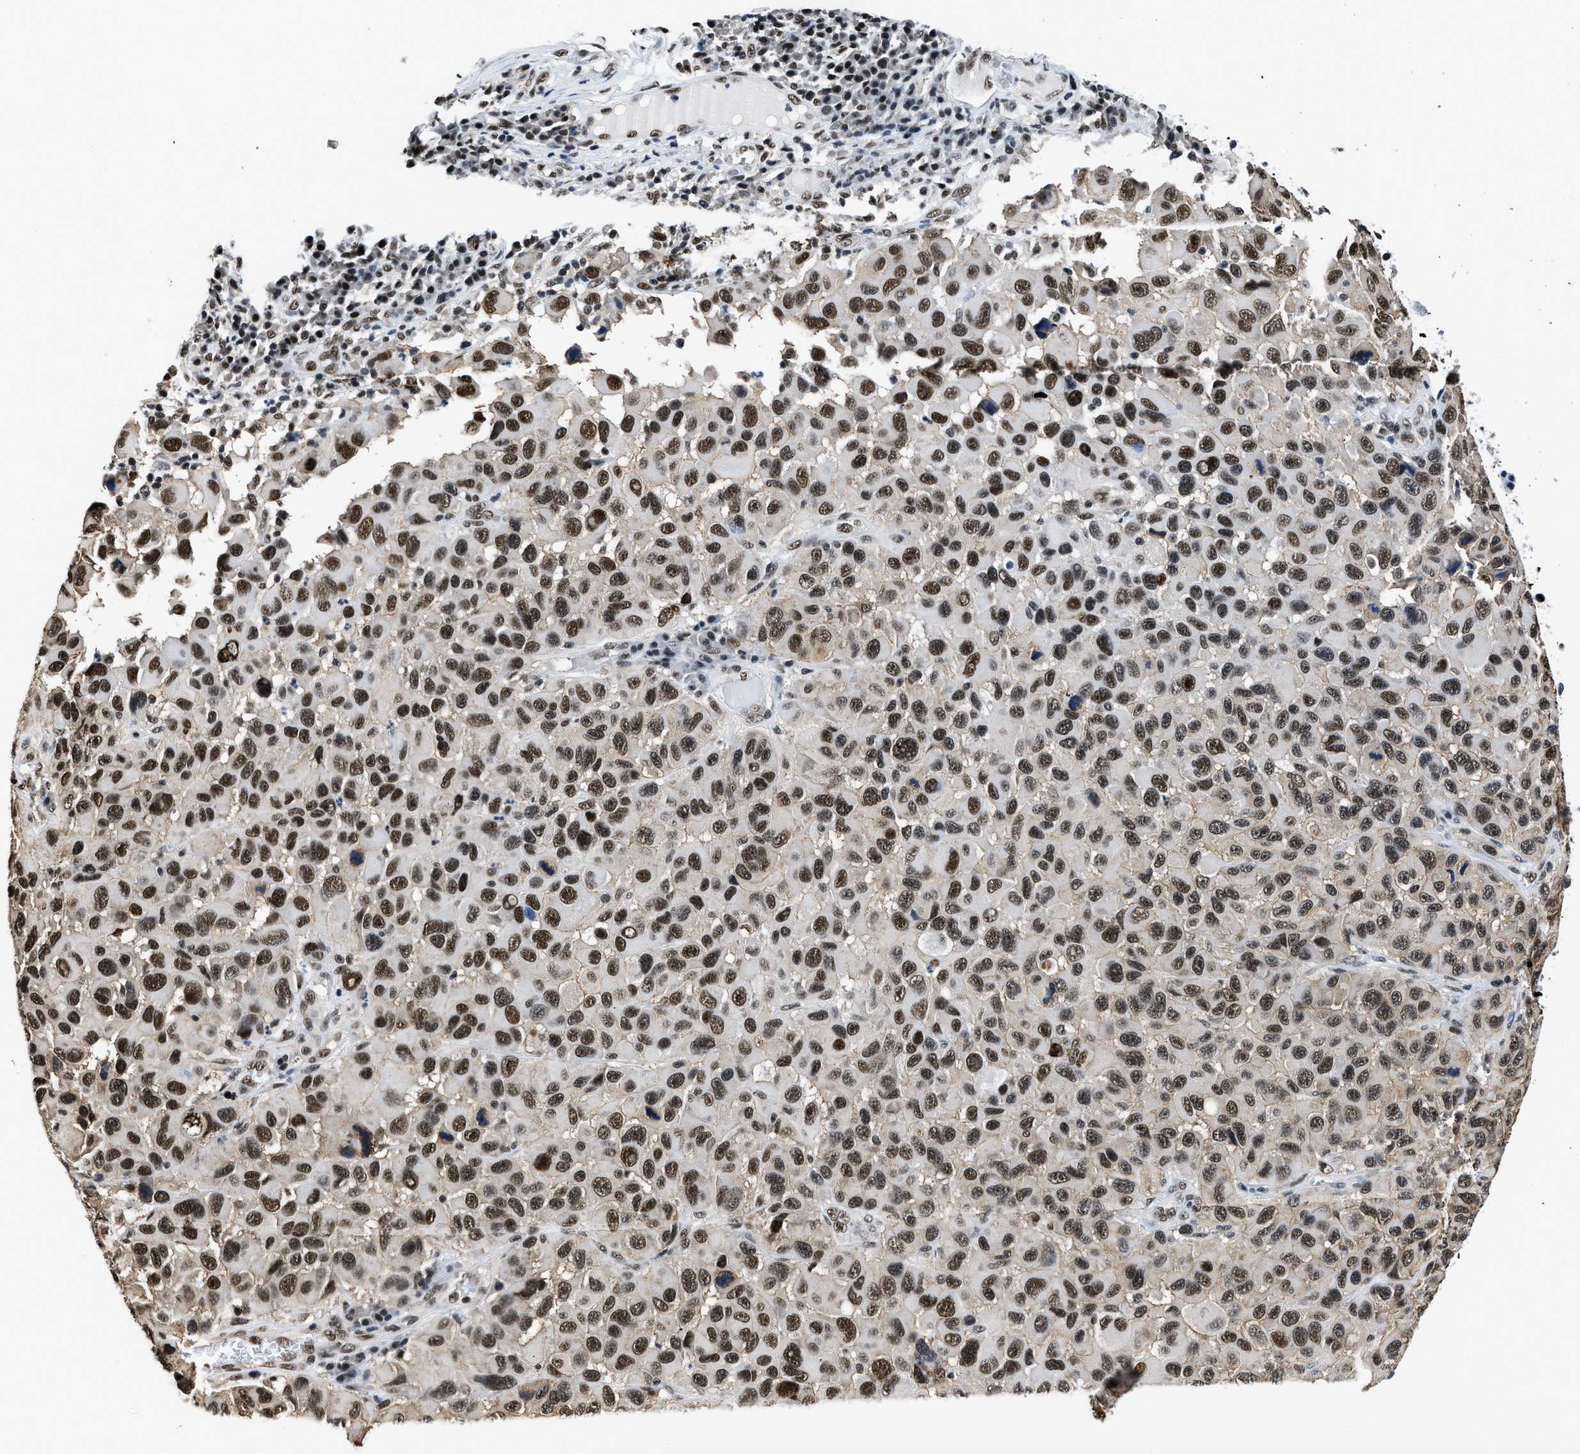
{"staining": {"intensity": "strong", "quantity": ">75%", "location": "nuclear"}, "tissue": "melanoma", "cell_type": "Tumor cells", "image_type": "cancer", "snomed": [{"axis": "morphology", "description": "Malignant melanoma, NOS"}, {"axis": "topography", "description": "Skin"}], "caption": "Protein expression by immunohistochemistry shows strong nuclear positivity in about >75% of tumor cells in melanoma. The staining was performed using DAB (3,3'-diaminobenzidine), with brown indicating positive protein expression. Nuclei are stained blue with hematoxylin.", "gene": "HNRNPH2", "patient": {"sex": "male", "age": 53}}